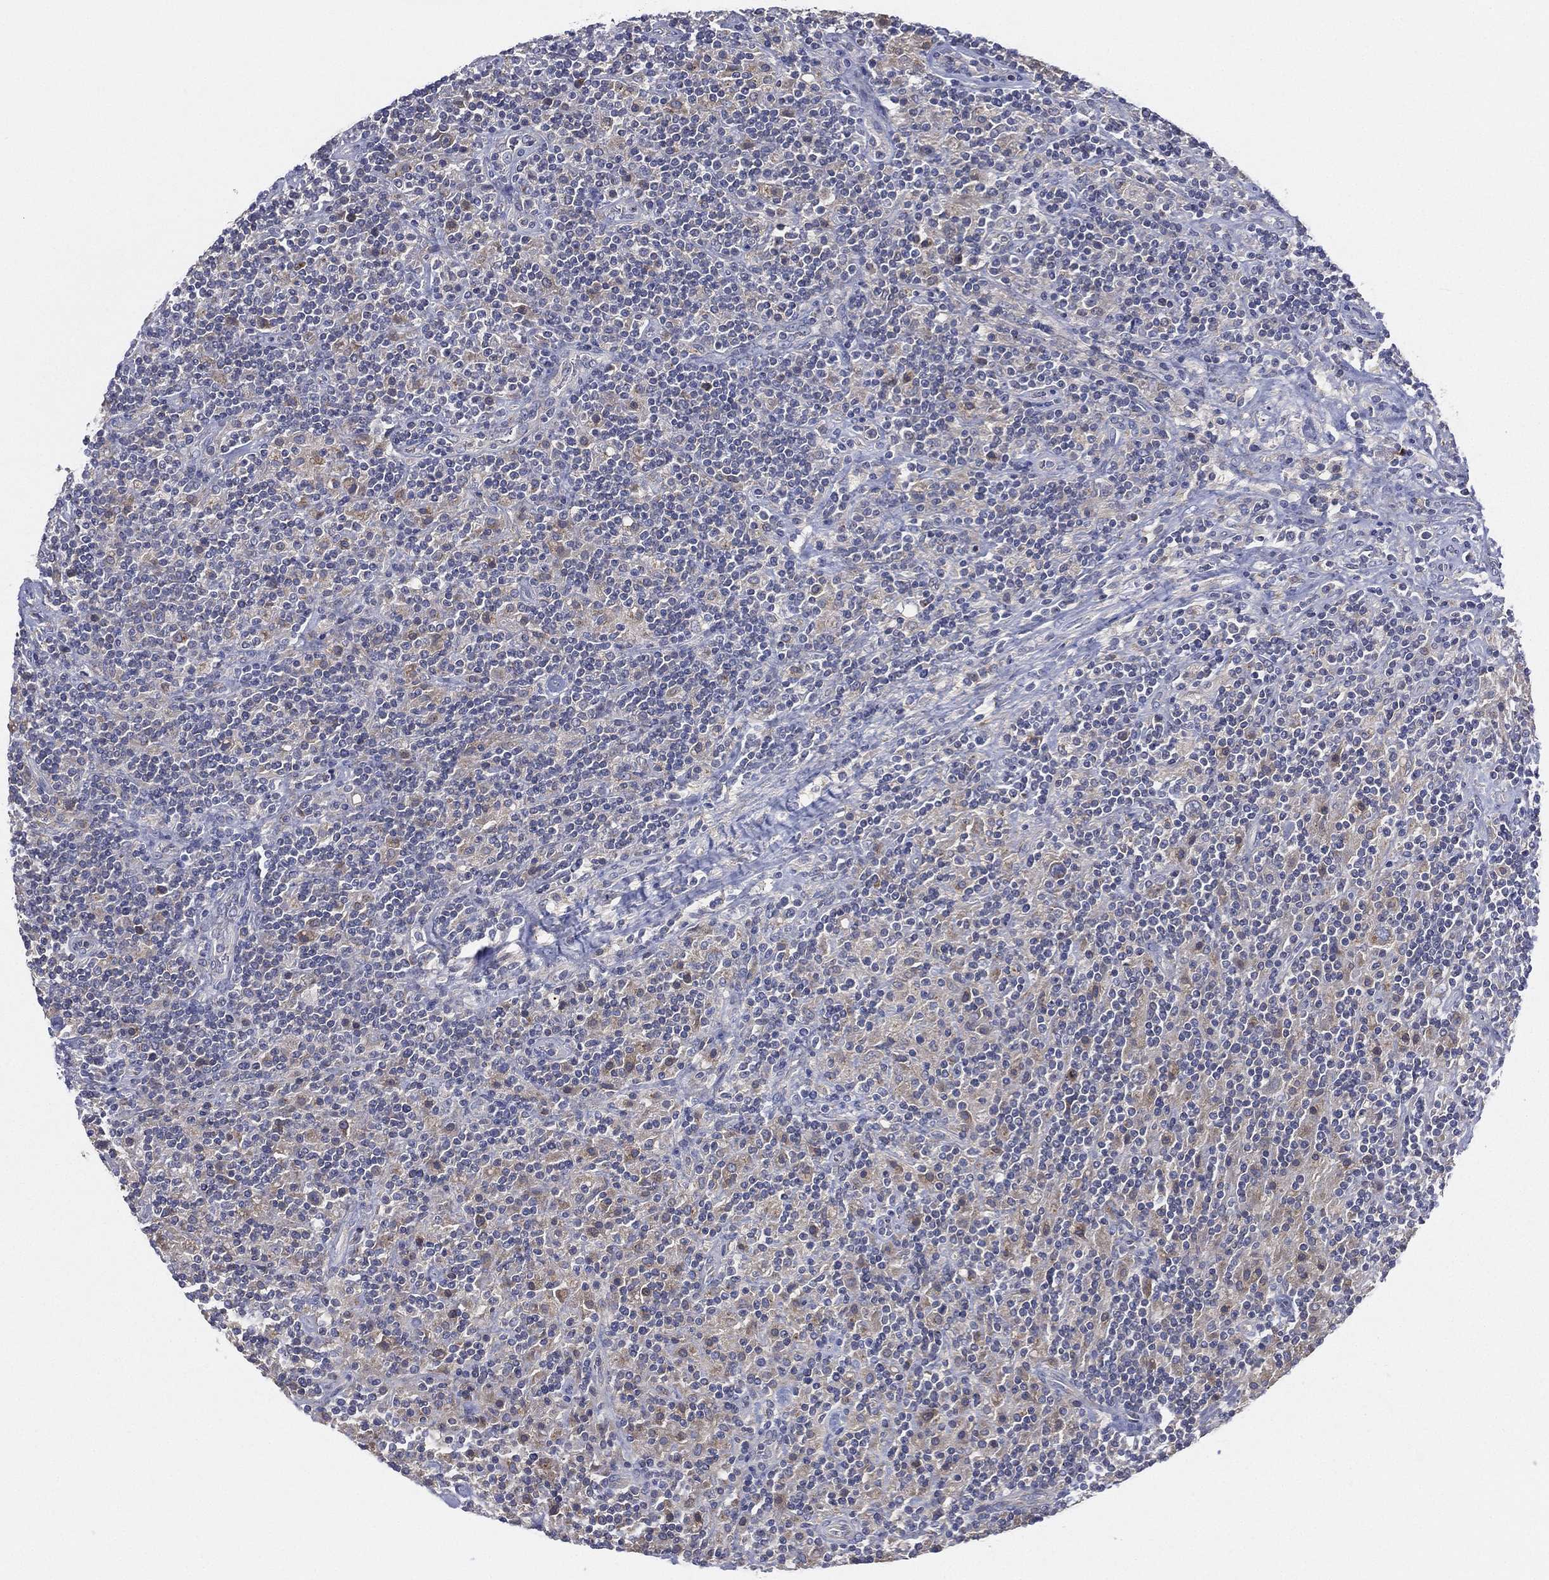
{"staining": {"intensity": "negative", "quantity": "none", "location": "none"}, "tissue": "lymphoma", "cell_type": "Tumor cells", "image_type": "cancer", "snomed": [{"axis": "morphology", "description": "Hodgkin's disease, NOS"}, {"axis": "topography", "description": "Lymph node"}], "caption": "High power microscopy micrograph of an immunohistochemistry (IHC) histopathology image of Hodgkin's disease, revealing no significant positivity in tumor cells. (DAB immunohistochemistry (IHC) visualized using brightfield microscopy, high magnification).", "gene": "ATP8A2", "patient": {"sex": "male", "age": 70}}